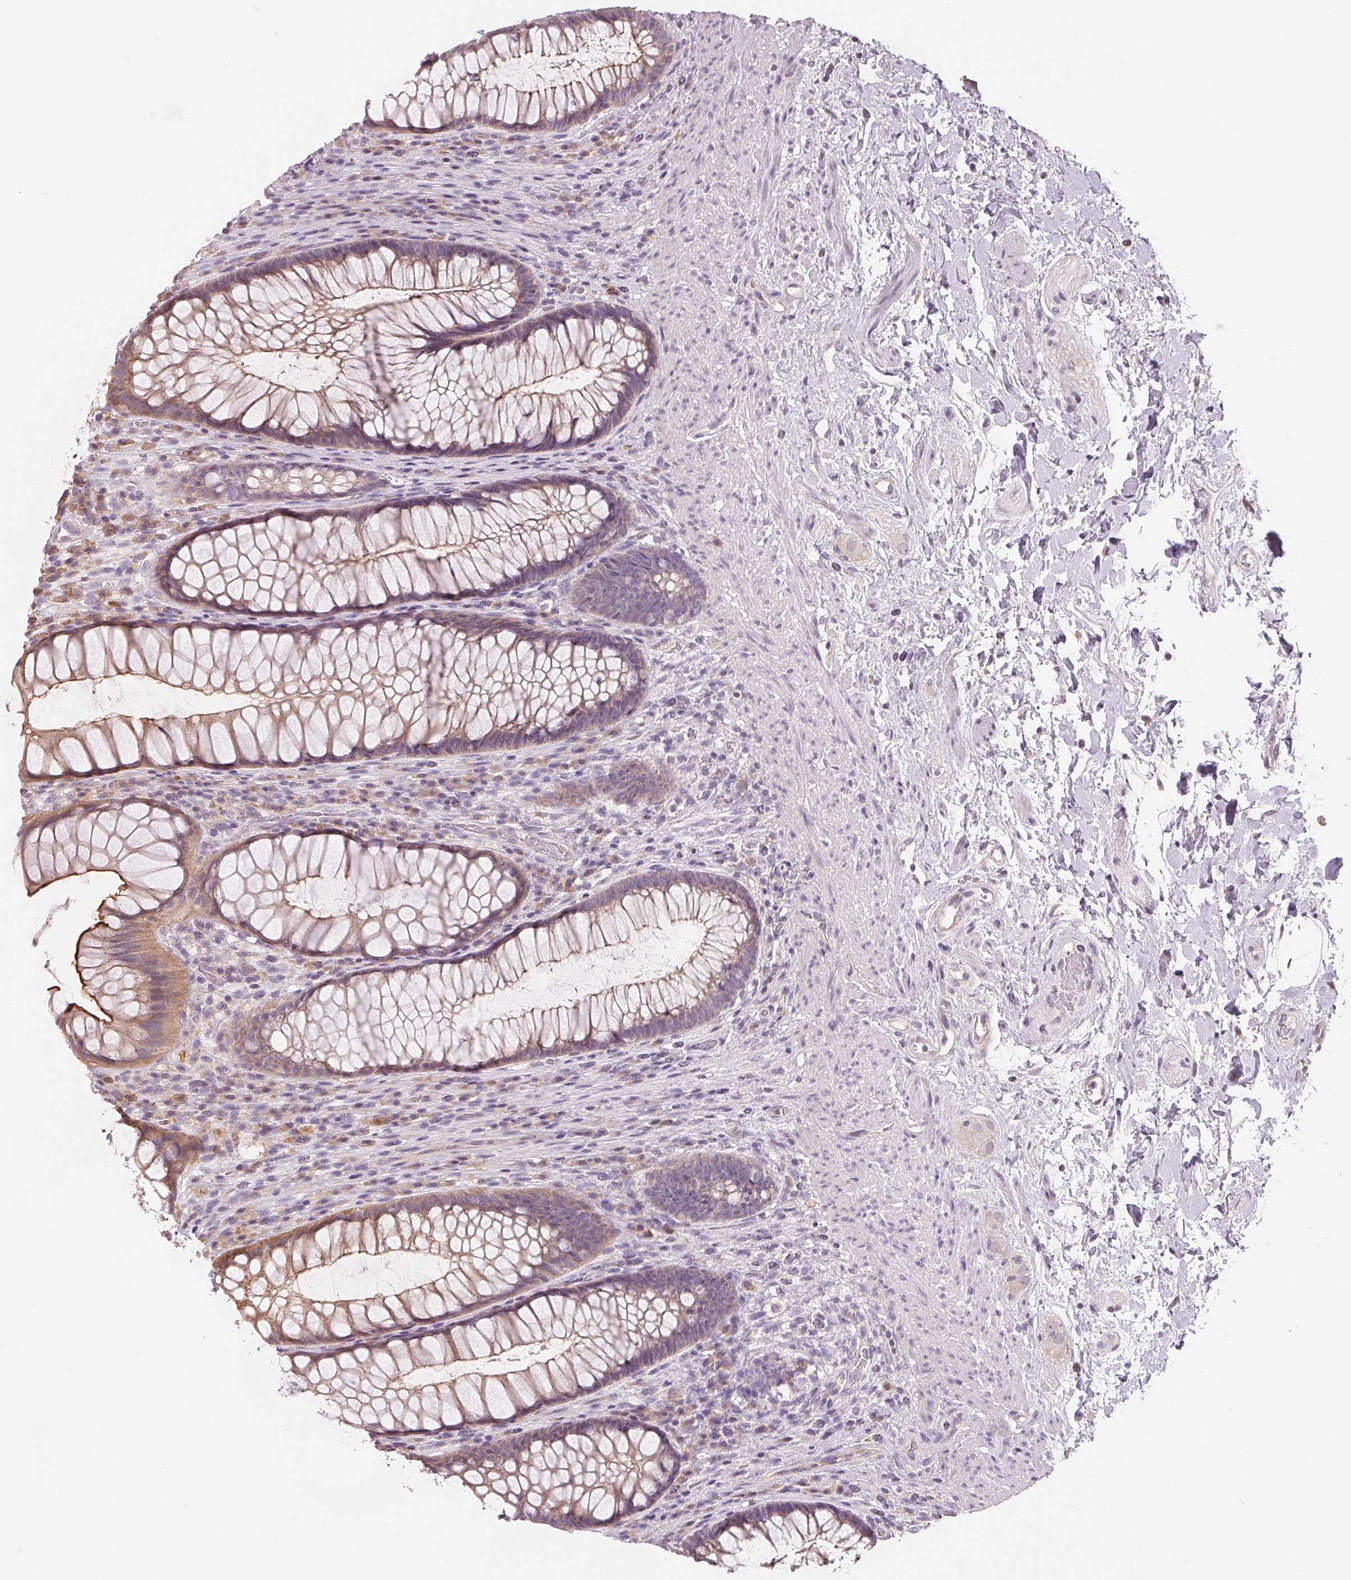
{"staining": {"intensity": "moderate", "quantity": "<25%", "location": "cytoplasmic/membranous"}, "tissue": "rectum", "cell_type": "Glandular cells", "image_type": "normal", "snomed": [{"axis": "morphology", "description": "Normal tissue, NOS"}, {"axis": "topography", "description": "Smooth muscle"}, {"axis": "topography", "description": "Rectum"}], "caption": "Immunohistochemistry of benign rectum shows low levels of moderate cytoplasmic/membranous staining in approximately <25% of glandular cells. The staining is performed using DAB (3,3'-diaminobenzidine) brown chromogen to label protein expression. The nuclei are counter-stained blue using hematoxylin.", "gene": "VTCN1", "patient": {"sex": "male", "age": 53}}